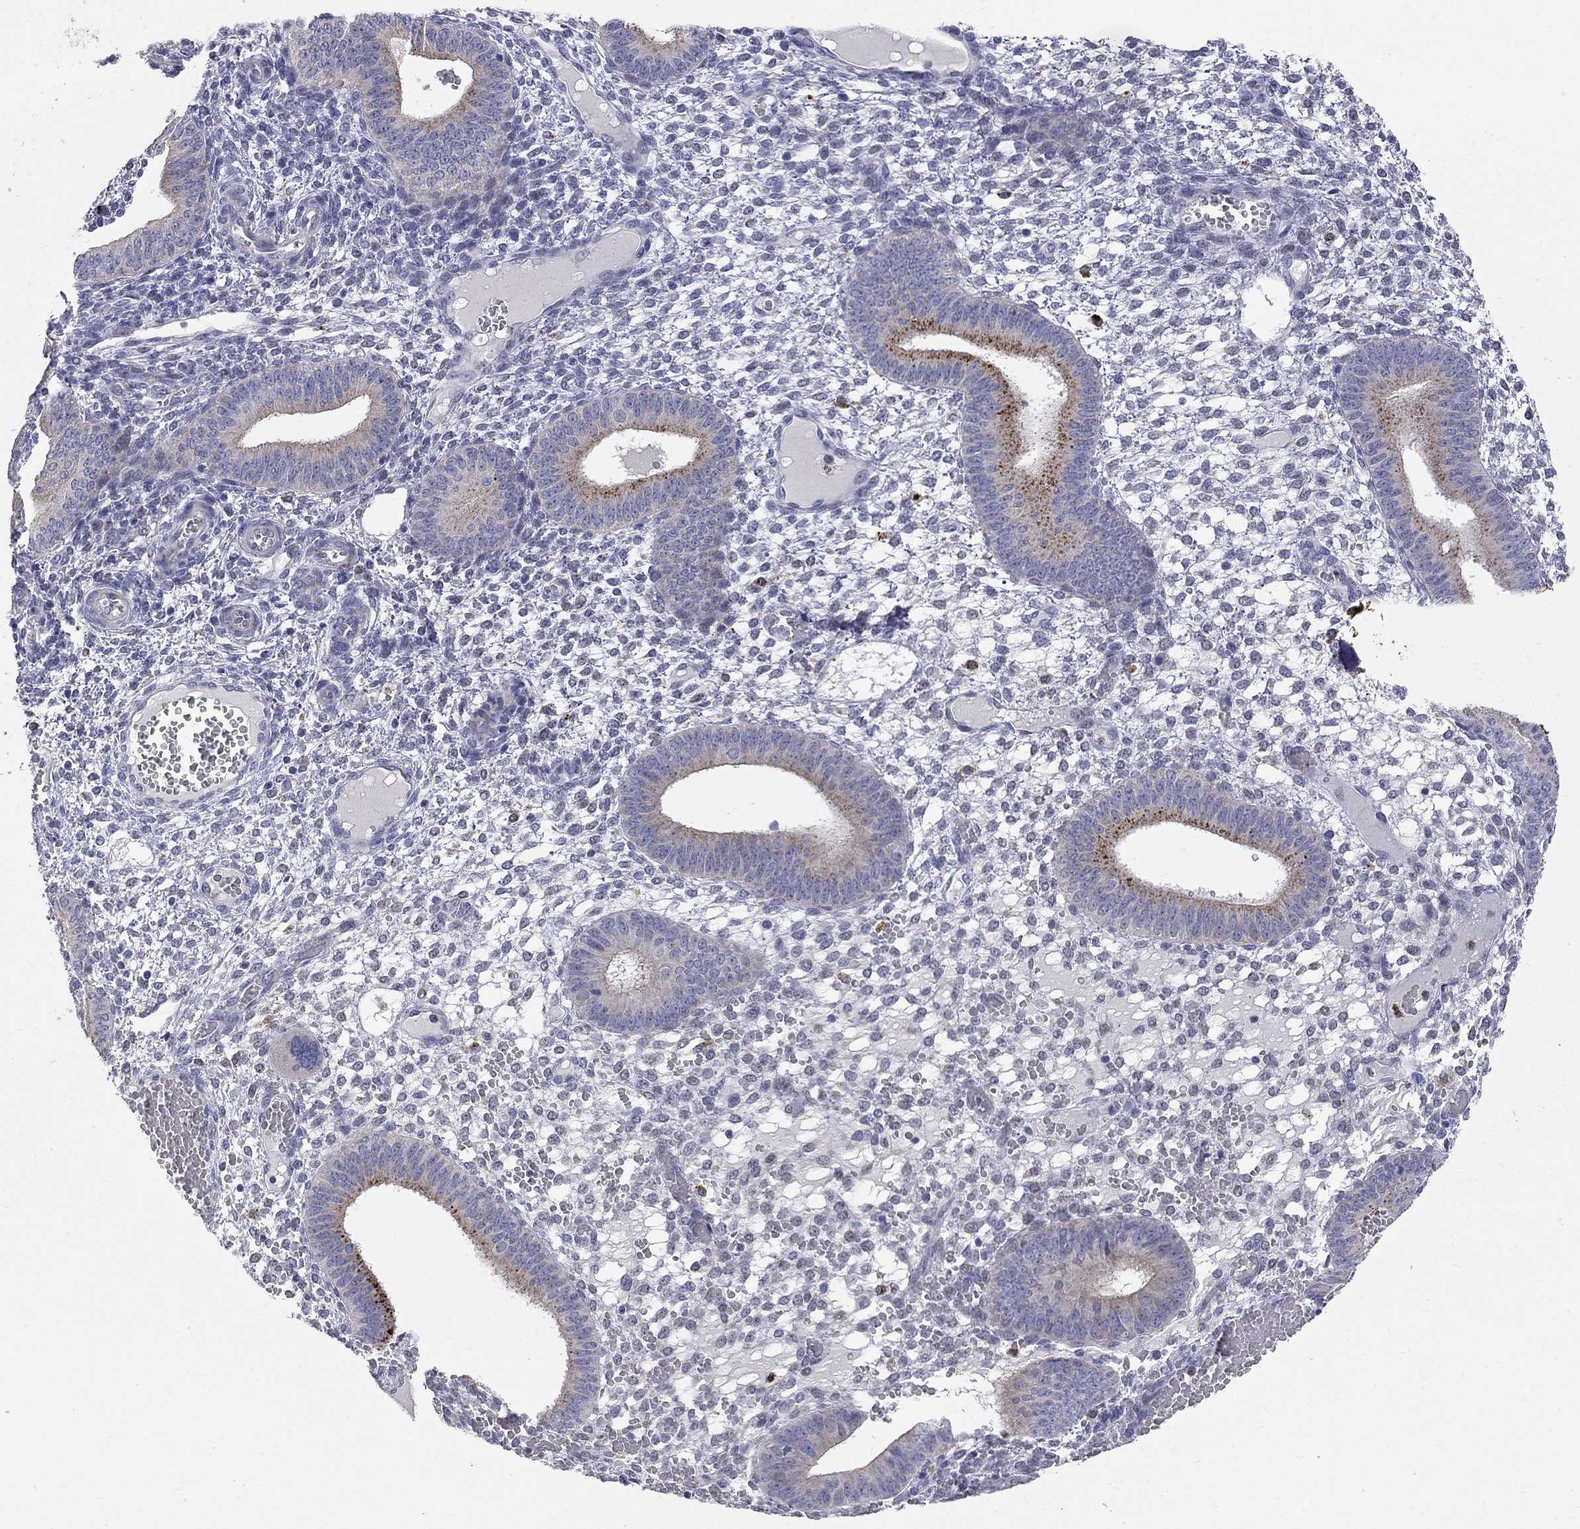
{"staining": {"intensity": "negative", "quantity": "none", "location": "none"}, "tissue": "endometrium", "cell_type": "Cells in endometrial stroma", "image_type": "normal", "snomed": [{"axis": "morphology", "description": "Normal tissue, NOS"}, {"axis": "topography", "description": "Endometrium"}], "caption": "Photomicrograph shows no significant protein expression in cells in endometrial stroma of unremarkable endometrium. (DAB (3,3'-diaminobenzidine) immunohistochemistry (IHC) with hematoxylin counter stain).", "gene": "ACSL1", "patient": {"sex": "female", "age": 42}}